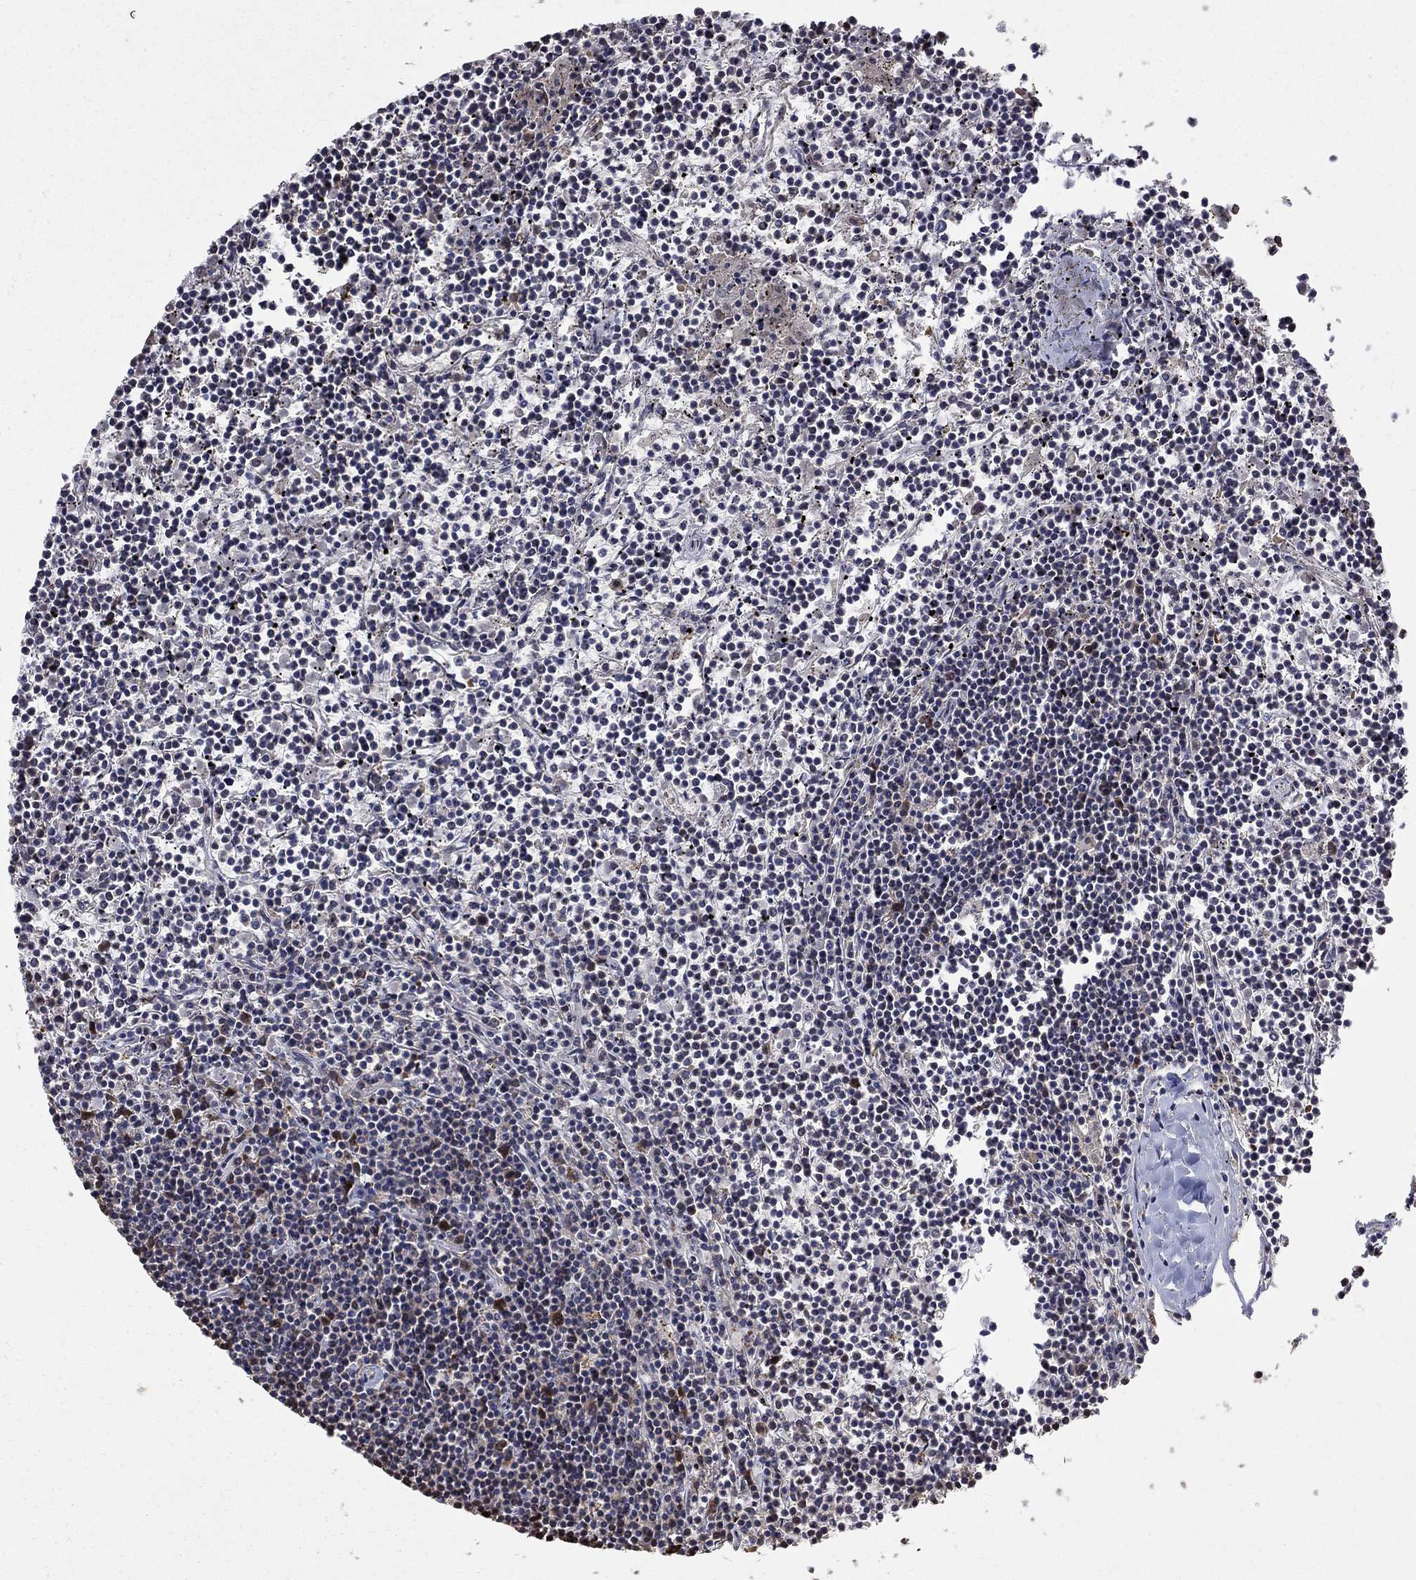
{"staining": {"intensity": "negative", "quantity": "none", "location": "none"}, "tissue": "lymphoma", "cell_type": "Tumor cells", "image_type": "cancer", "snomed": [{"axis": "morphology", "description": "Malignant lymphoma, non-Hodgkin's type, Low grade"}, {"axis": "topography", "description": "Spleen"}], "caption": "The IHC micrograph has no significant expression in tumor cells of malignant lymphoma, non-Hodgkin's type (low-grade) tissue.", "gene": "LPCAT4", "patient": {"sex": "female", "age": 19}}